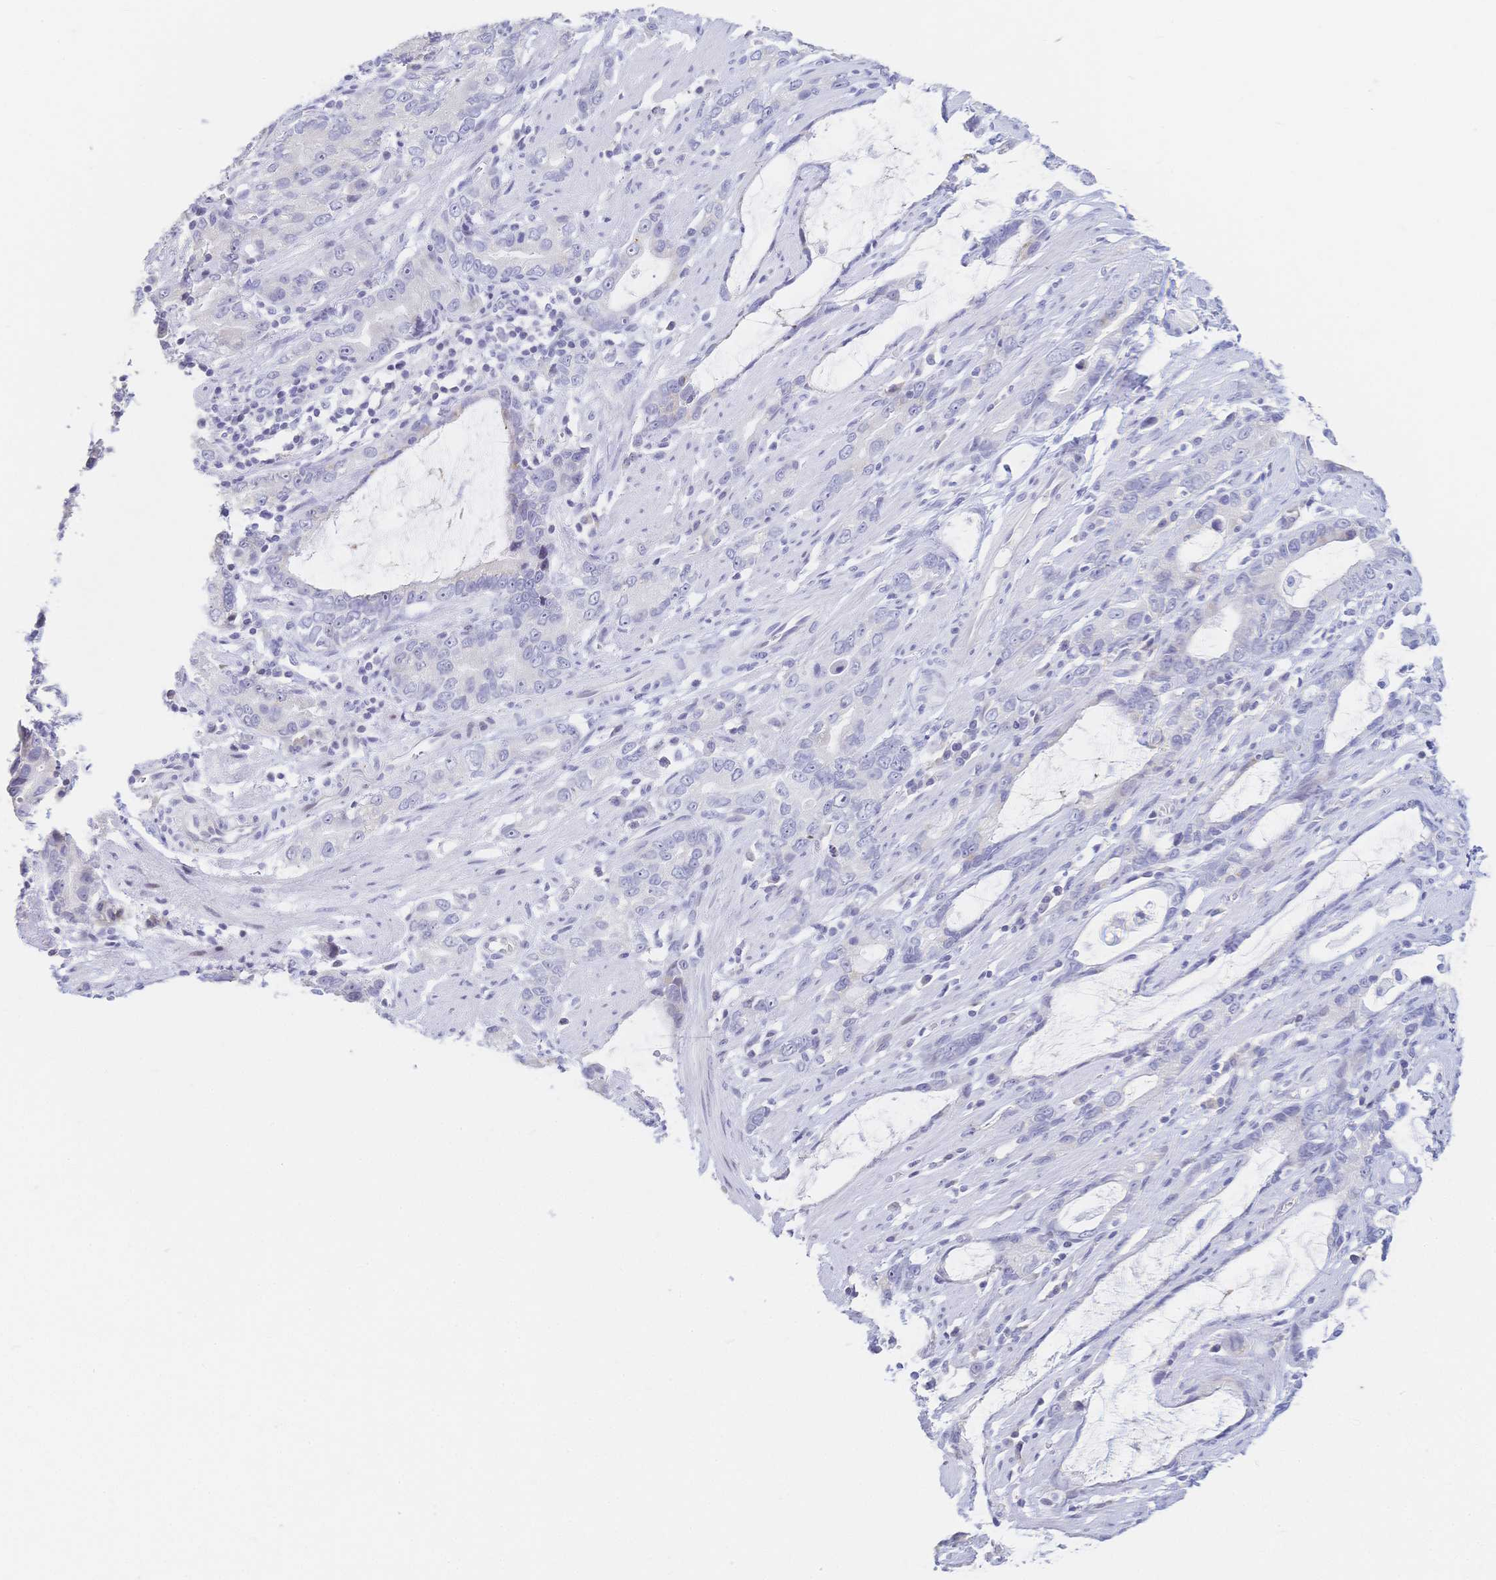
{"staining": {"intensity": "negative", "quantity": "none", "location": "none"}, "tissue": "stomach cancer", "cell_type": "Tumor cells", "image_type": "cancer", "snomed": [{"axis": "morphology", "description": "Adenocarcinoma, NOS"}, {"axis": "topography", "description": "Stomach"}], "caption": "Stomach cancer (adenocarcinoma) was stained to show a protein in brown. There is no significant positivity in tumor cells. (DAB IHC with hematoxylin counter stain).", "gene": "CR2", "patient": {"sex": "male", "age": 55}}